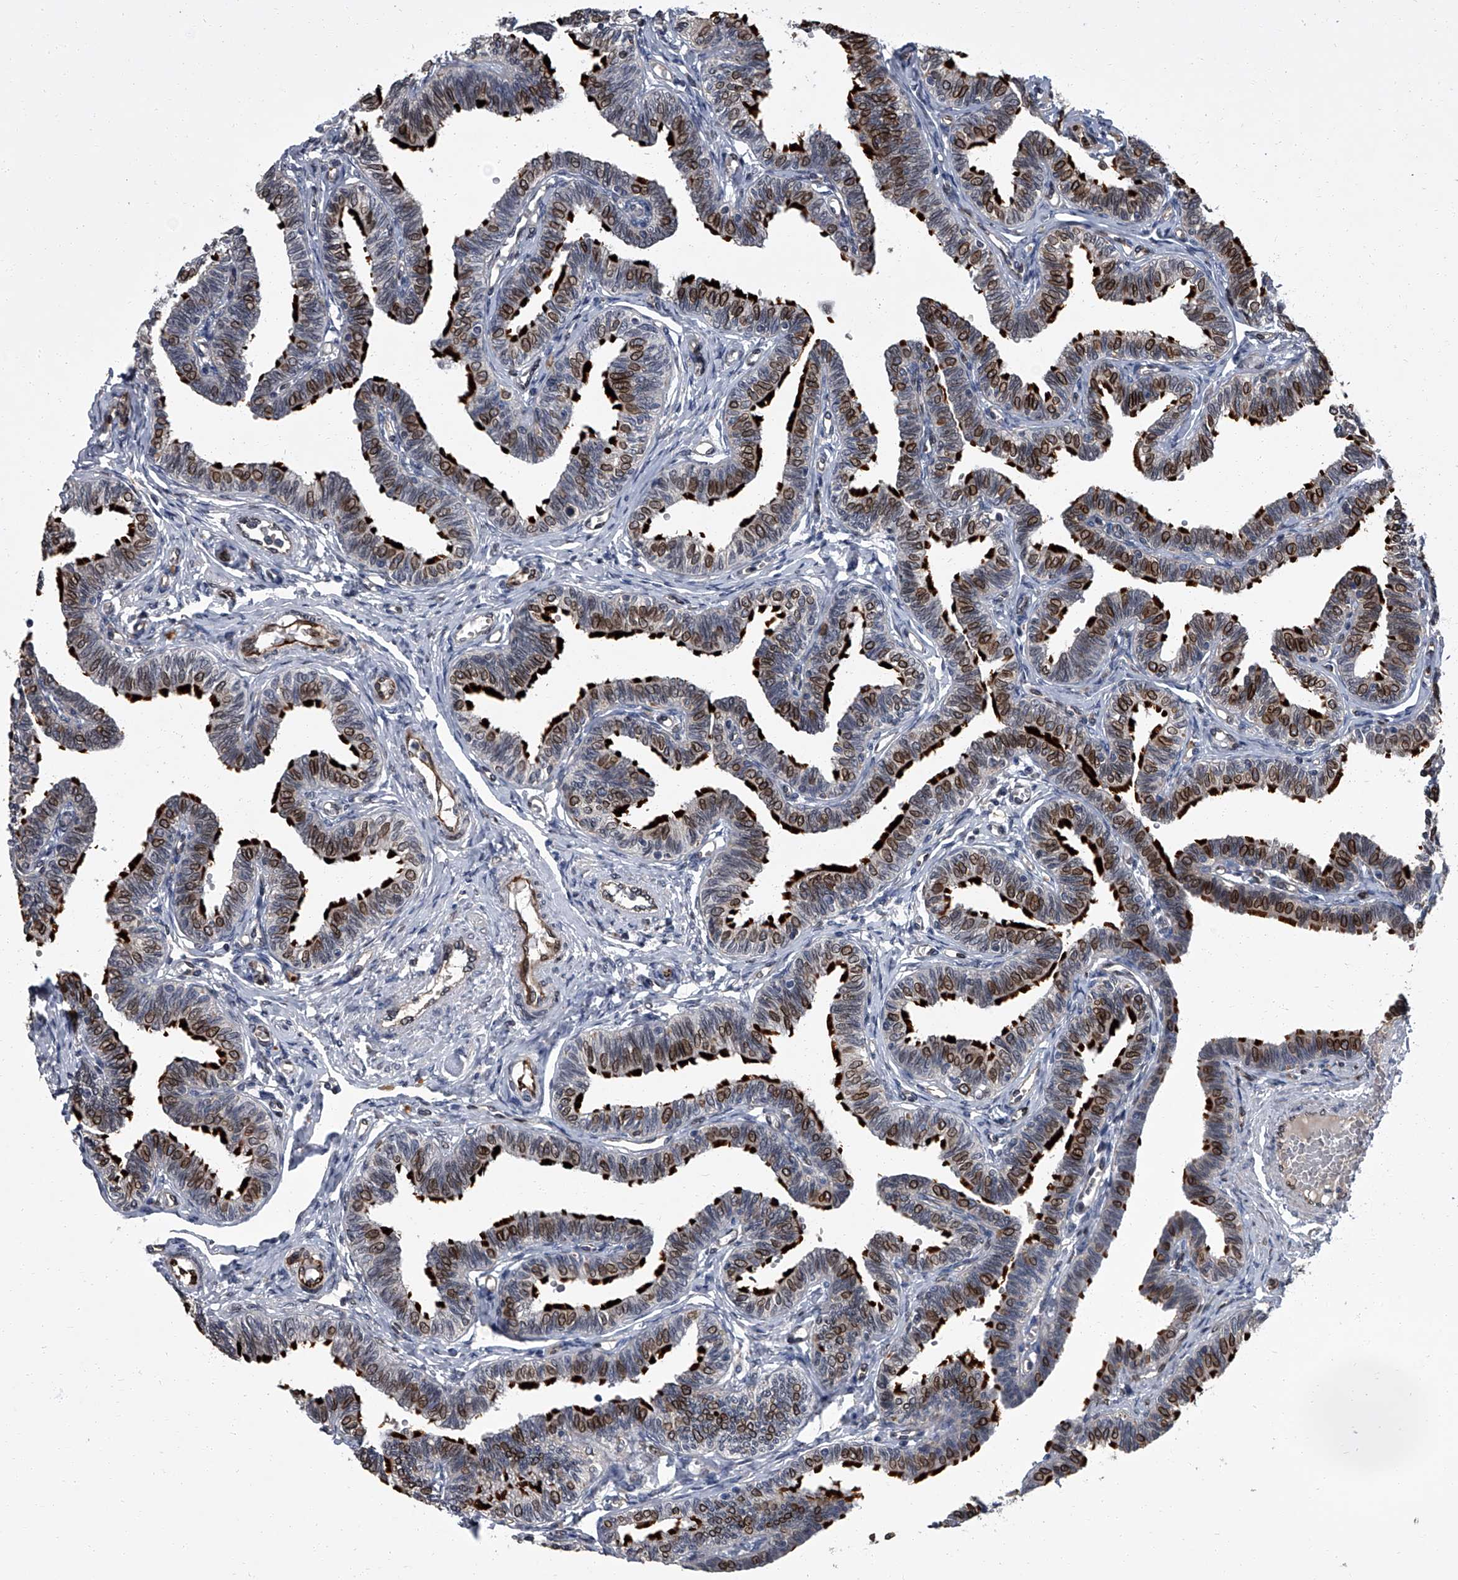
{"staining": {"intensity": "strong", "quantity": "25%-75%", "location": "cytoplasmic/membranous,nuclear"}, "tissue": "fallopian tube", "cell_type": "Glandular cells", "image_type": "normal", "snomed": [{"axis": "morphology", "description": "Normal tissue, NOS"}, {"axis": "topography", "description": "Fallopian tube"}, {"axis": "topography", "description": "Ovary"}], "caption": "Immunohistochemical staining of benign fallopian tube demonstrates high levels of strong cytoplasmic/membranous,nuclear positivity in about 25%-75% of glandular cells.", "gene": "LRRC8C", "patient": {"sex": "female", "age": 23}}